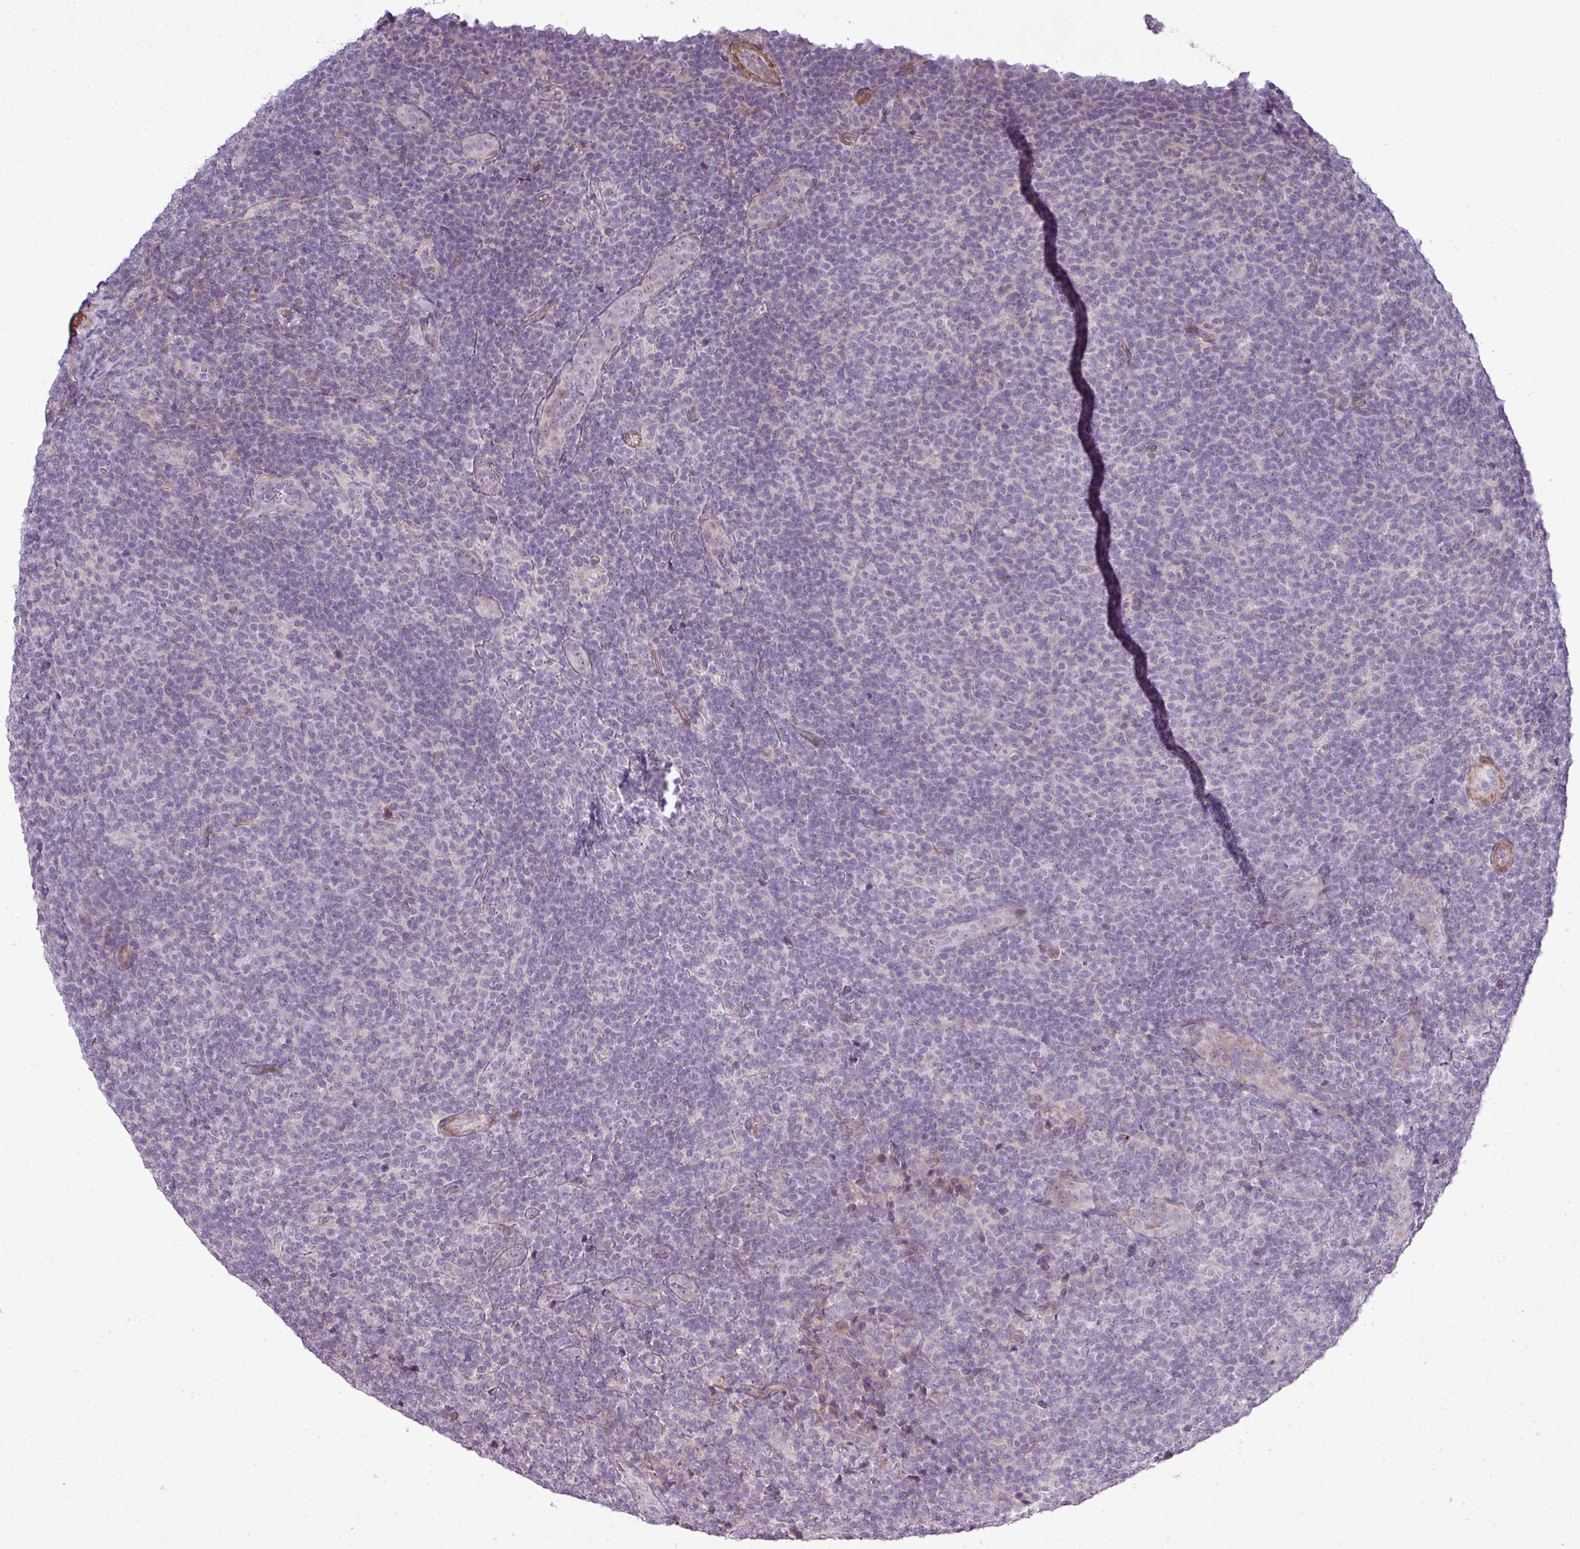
{"staining": {"intensity": "negative", "quantity": "none", "location": "none"}, "tissue": "lymphoma", "cell_type": "Tumor cells", "image_type": "cancer", "snomed": [{"axis": "morphology", "description": "Malignant lymphoma, non-Hodgkin's type, Low grade"}, {"axis": "topography", "description": "Lymph node"}], "caption": "IHC image of neoplastic tissue: human lymphoma stained with DAB (3,3'-diaminobenzidine) reveals no significant protein expression in tumor cells. (Stains: DAB (3,3'-diaminobenzidine) immunohistochemistry (IHC) with hematoxylin counter stain, Microscopy: brightfield microscopy at high magnification).", "gene": "ZNF688", "patient": {"sex": "male", "age": 66}}